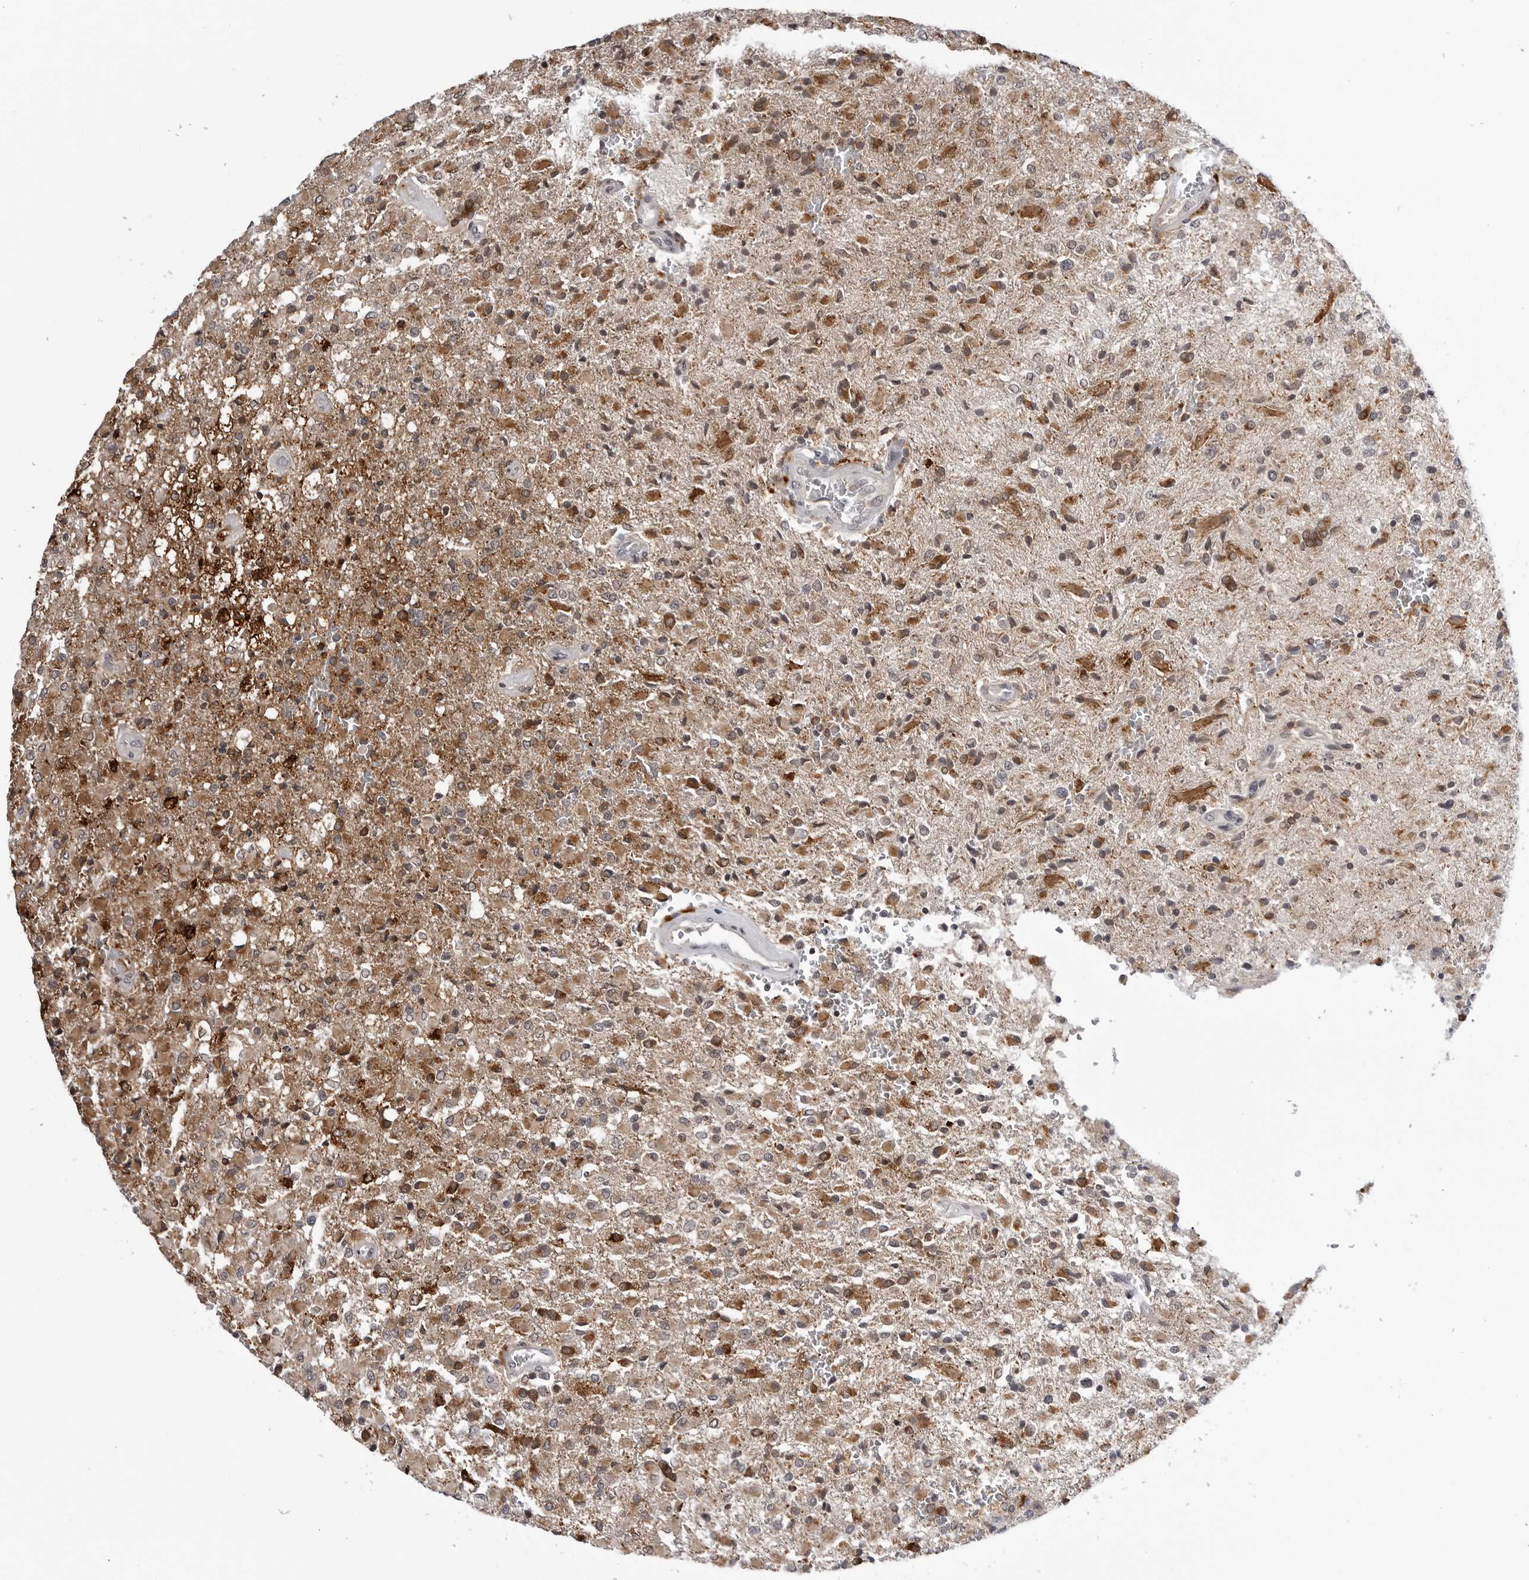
{"staining": {"intensity": "moderate", "quantity": ">75%", "location": "cytoplasmic/membranous"}, "tissue": "glioma", "cell_type": "Tumor cells", "image_type": "cancer", "snomed": [{"axis": "morphology", "description": "Glioma, malignant, High grade"}, {"axis": "topography", "description": "Brain"}], "caption": "A photomicrograph showing moderate cytoplasmic/membranous staining in about >75% of tumor cells in malignant high-grade glioma, as visualized by brown immunohistochemical staining.", "gene": "CDK20", "patient": {"sex": "male", "age": 71}}